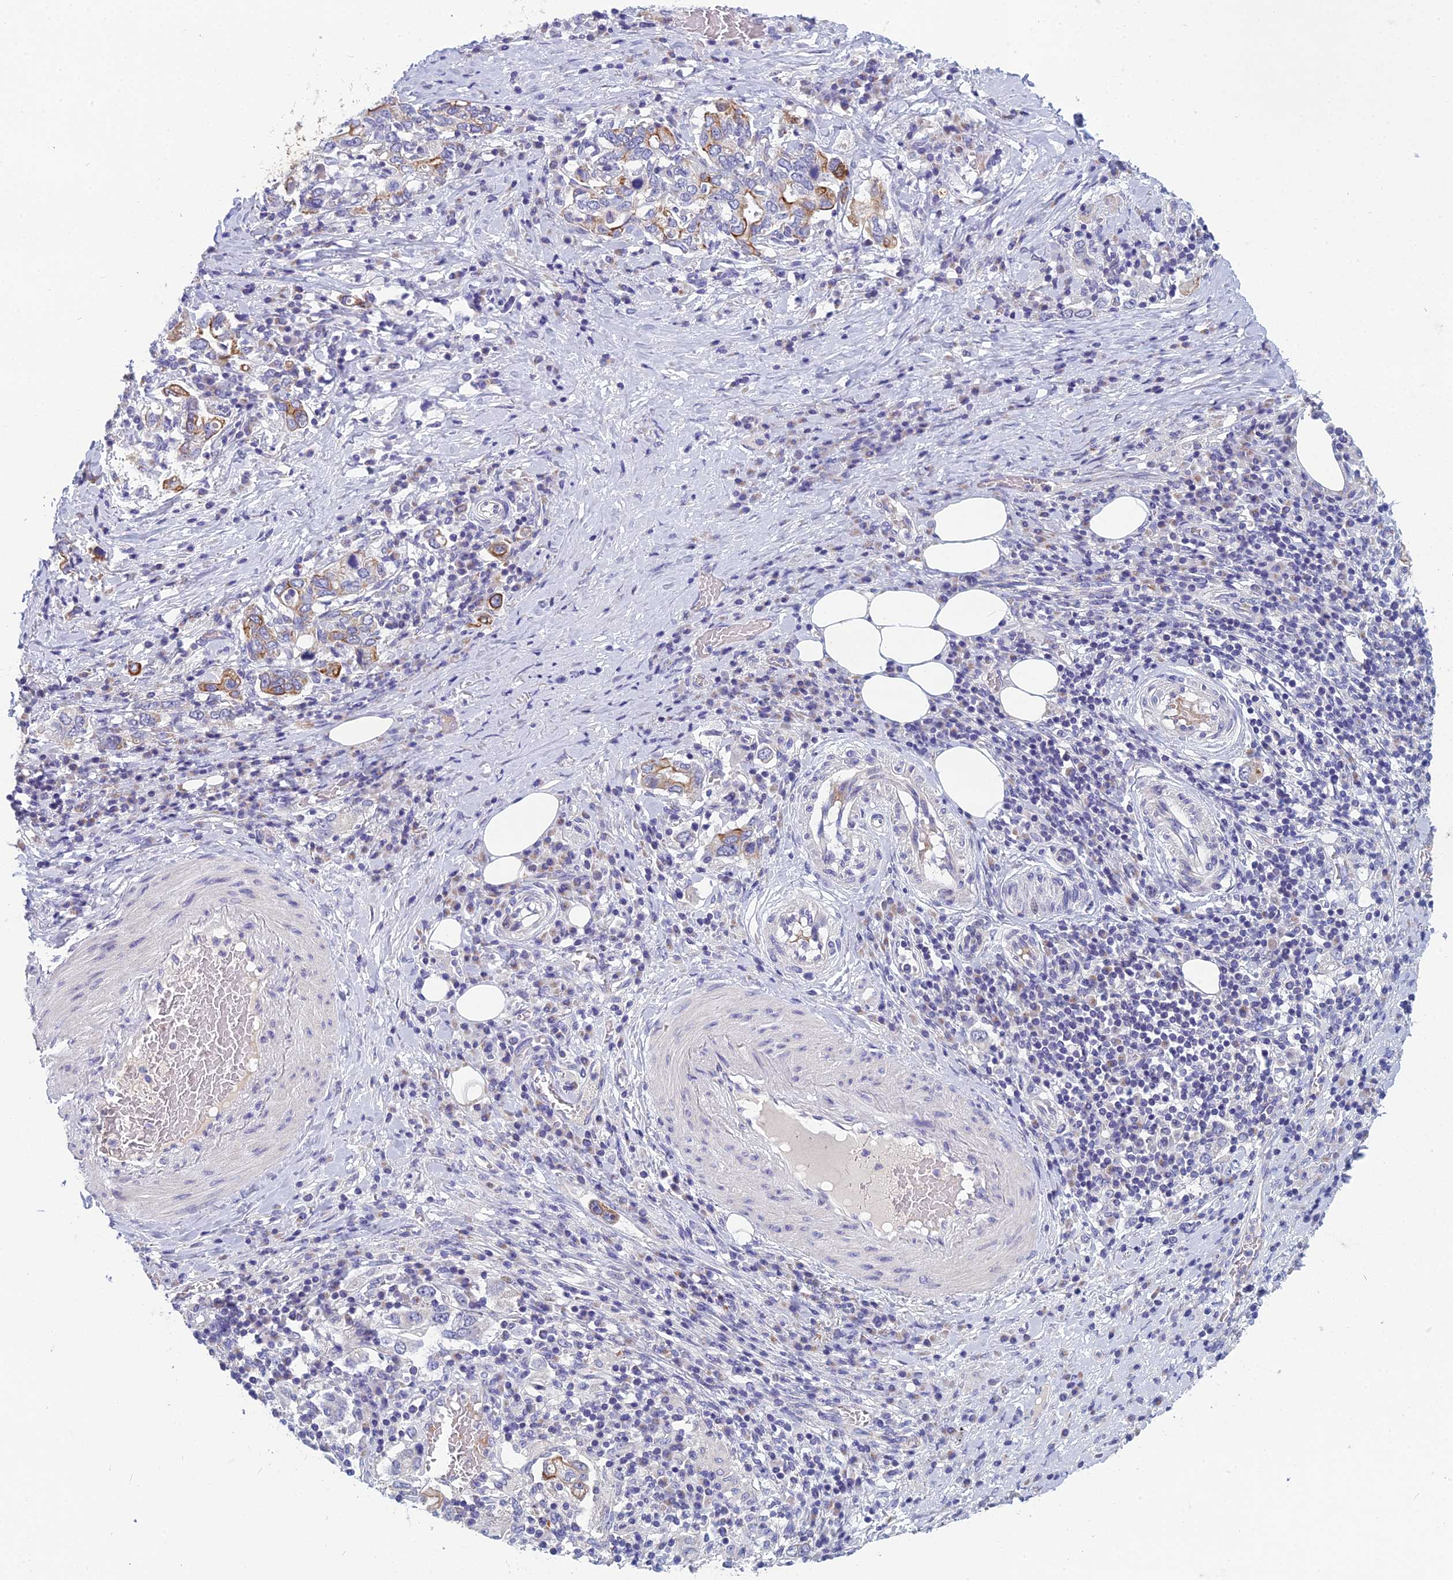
{"staining": {"intensity": "moderate", "quantity": "<25%", "location": "cytoplasmic/membranous"}, "tissue": "stomach cancer", "cell_type": "Tumor cells", "image_type": "cancer", "snomed": [{"axis": "morphology", "description": "Adenocarcinoma, NOS"}, {"axis": "topography", "description": "Stomach, upper"}, {"axis": "topography", "description": "Stomach"}], "caption": "Human adenocarcinoma (stomach) stained for a protein (brown) demonstrates moderate cytoplasmic/membranous positive expression in approximately <25% of tumor cells.", "gene": "RBM41", "patient": {"sex": "male", "age": 62}}